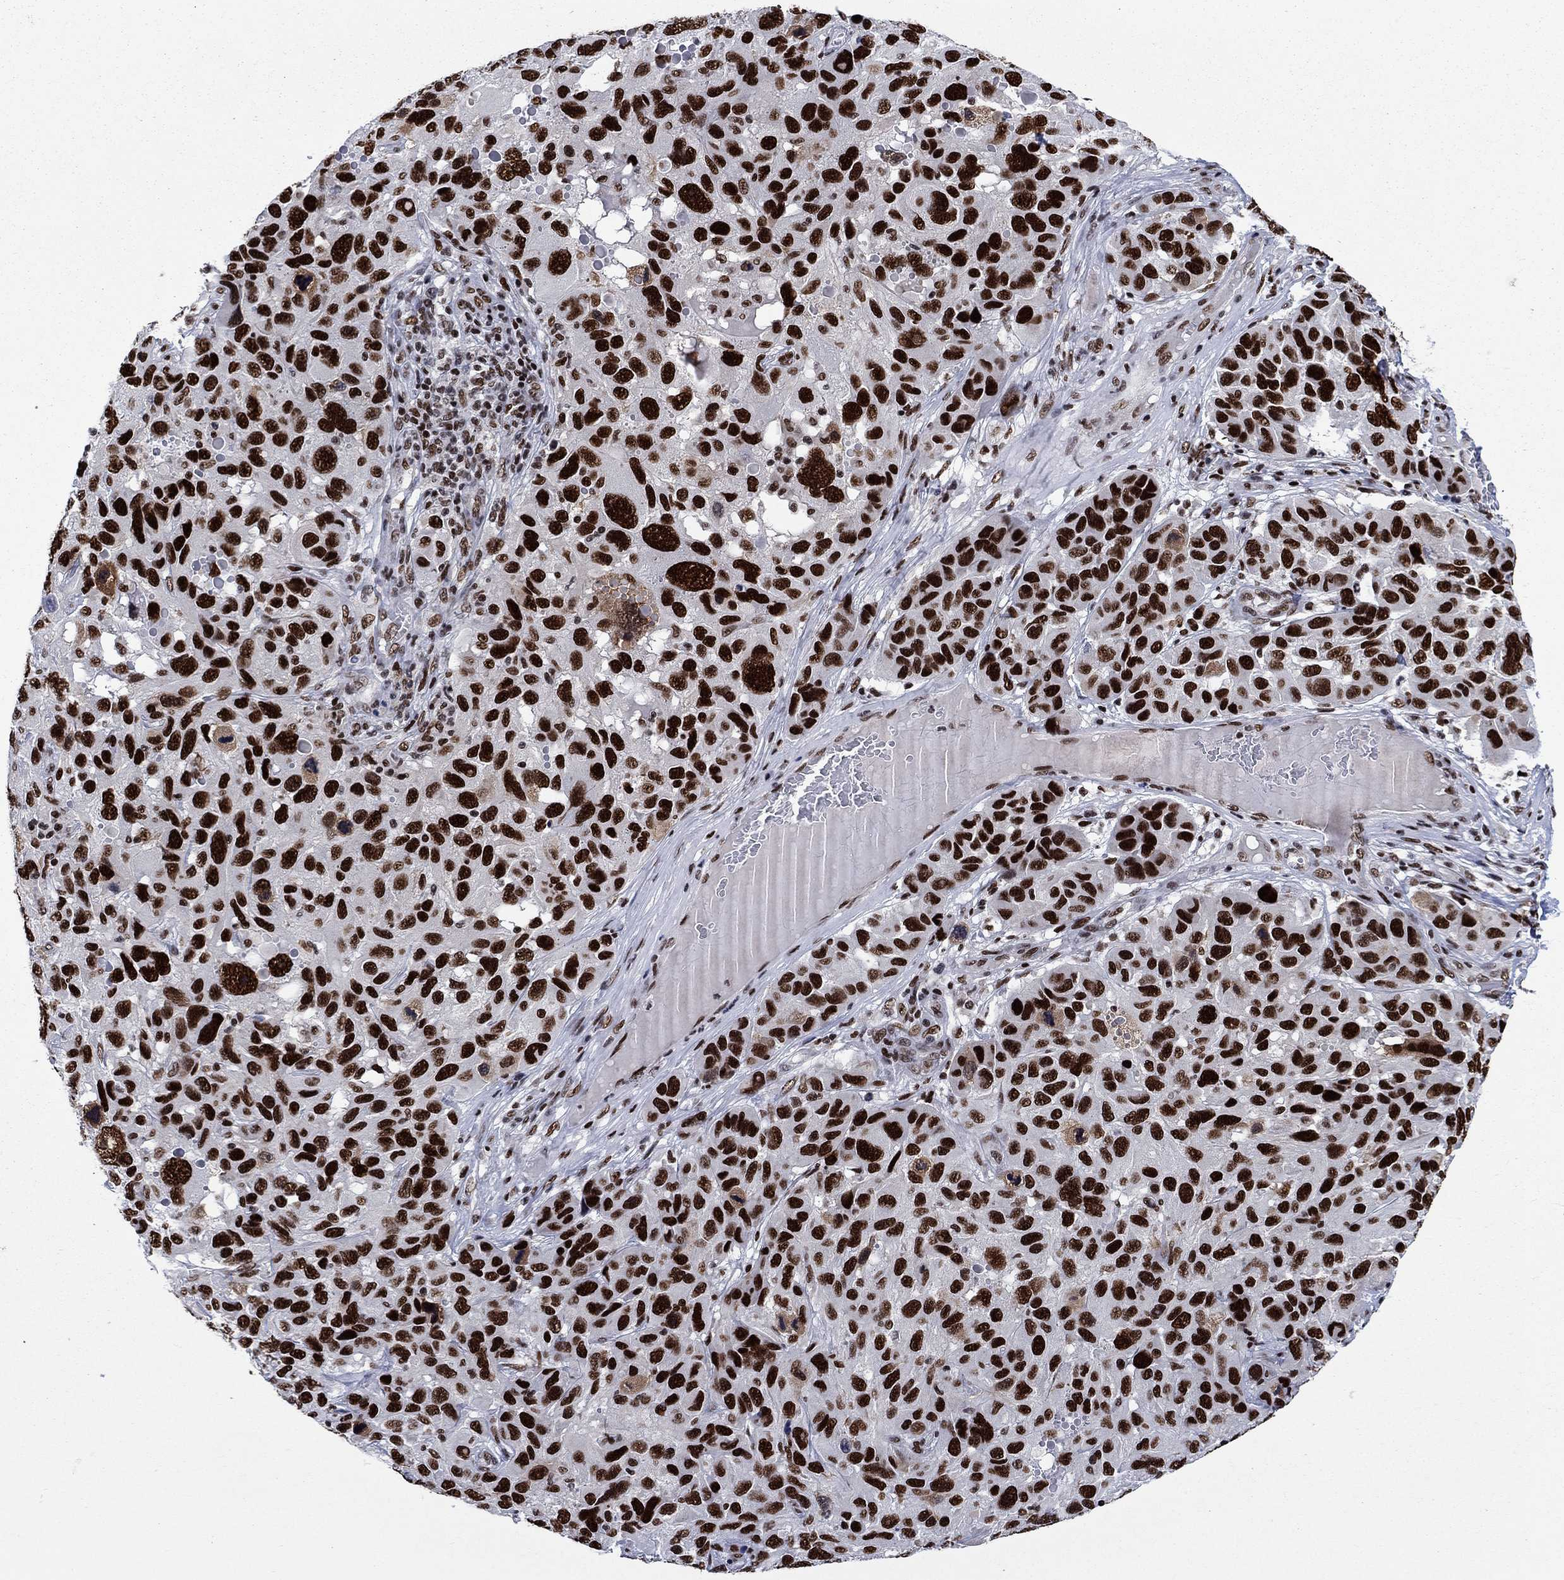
{"staining": {"intensity": "strong", "quantity": ">75%", "location": "nuclear"}, "tissue": "melanoma", "cell_type": "Tumor cells", "image_type": "cancer", "snomed": [{"axis": "morphology", "description": "Malignant melanoma, NOS"}, {"axis": "topography", "description": "Skin"}], "caption": "There is high levels of strong nuclear positivity in tumor cells of melanoma, as demonstrated by immunohistochemical staining (brown color).", "gene": "RPRD1B", "patient": {"sex": "male", "age": 53}}